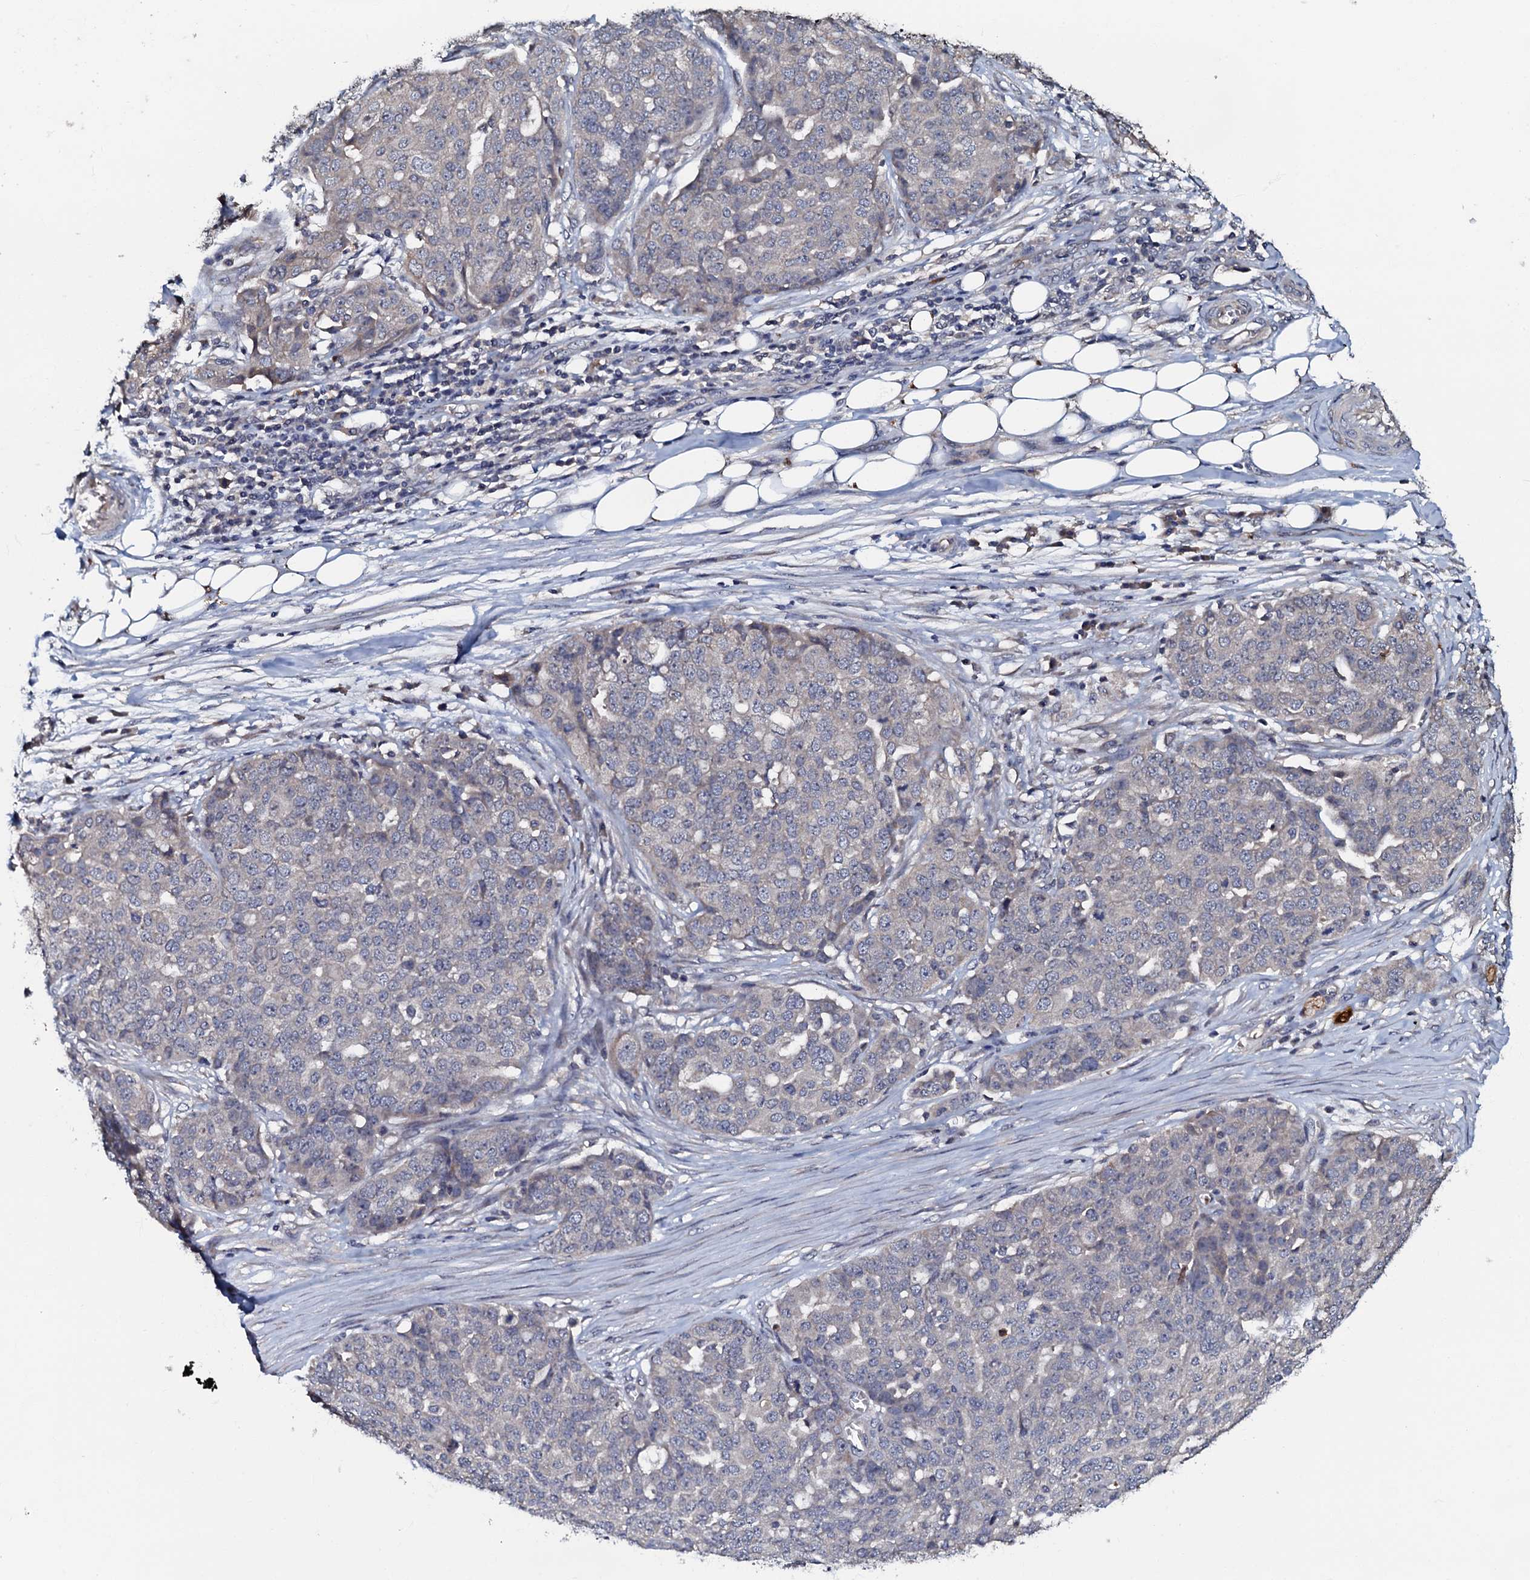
{"staining": {"intensity": "negative", "quantity": "none", "location": "none"}, "tissue": "ovarian cancer", "cell_type": "Tumor cells", "image_type": "cancer", "snomed": [{"axis": "morphology", "description": "Cystadenocarcinoma, serous, NOS"}, {"axis": "topography", "description": "Soft tissue"}, {"axis": "topography", "description": "Ovary"}], "caption": "Tumor cells show no significant protein positivity in ovarian serous cystadenocarcinoma.", "gene": "CPNE2", "patient": {"sex": "female", "age": 57}}